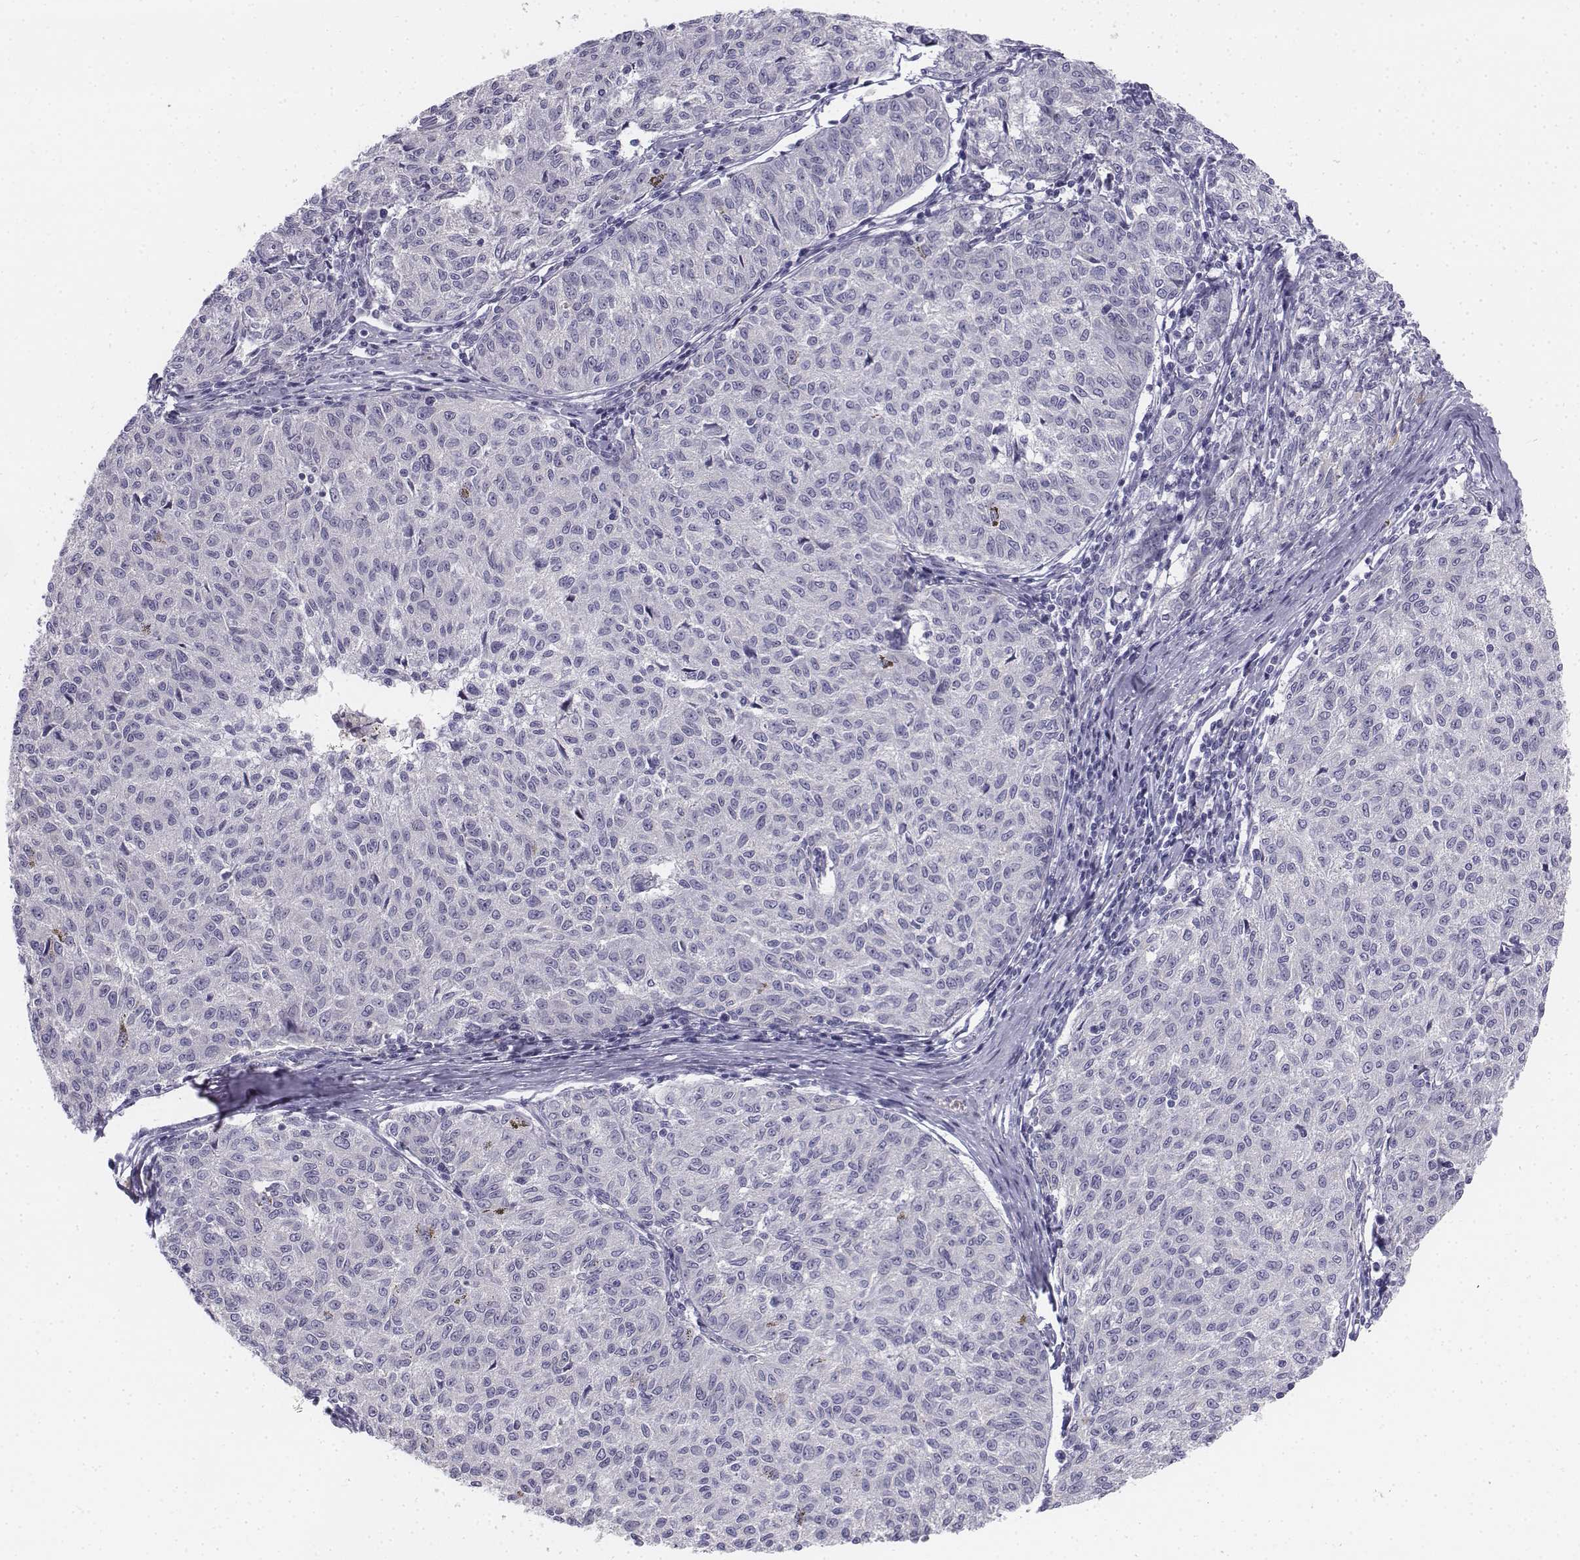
{"staining": {"intensity": "negative", "quantity": "none", "location": "none"}, "tissue": "melanoma", "cell_type": "Tumor cells", "image_type": "cancer", "snomed": [{"axis": "morphology", "description": "Malignant melanoma, NOS"}, {"axis": "topography", "description": "Skin"}], "caption": "Immunohistochemistry (IHC) photomicrograph of neoplastic tissue: malignant melanoma stained with DAB displays no significant protein positivity in tumor cells.", "gene": "TH", "patient": {"sex": "female", "age": 72}}